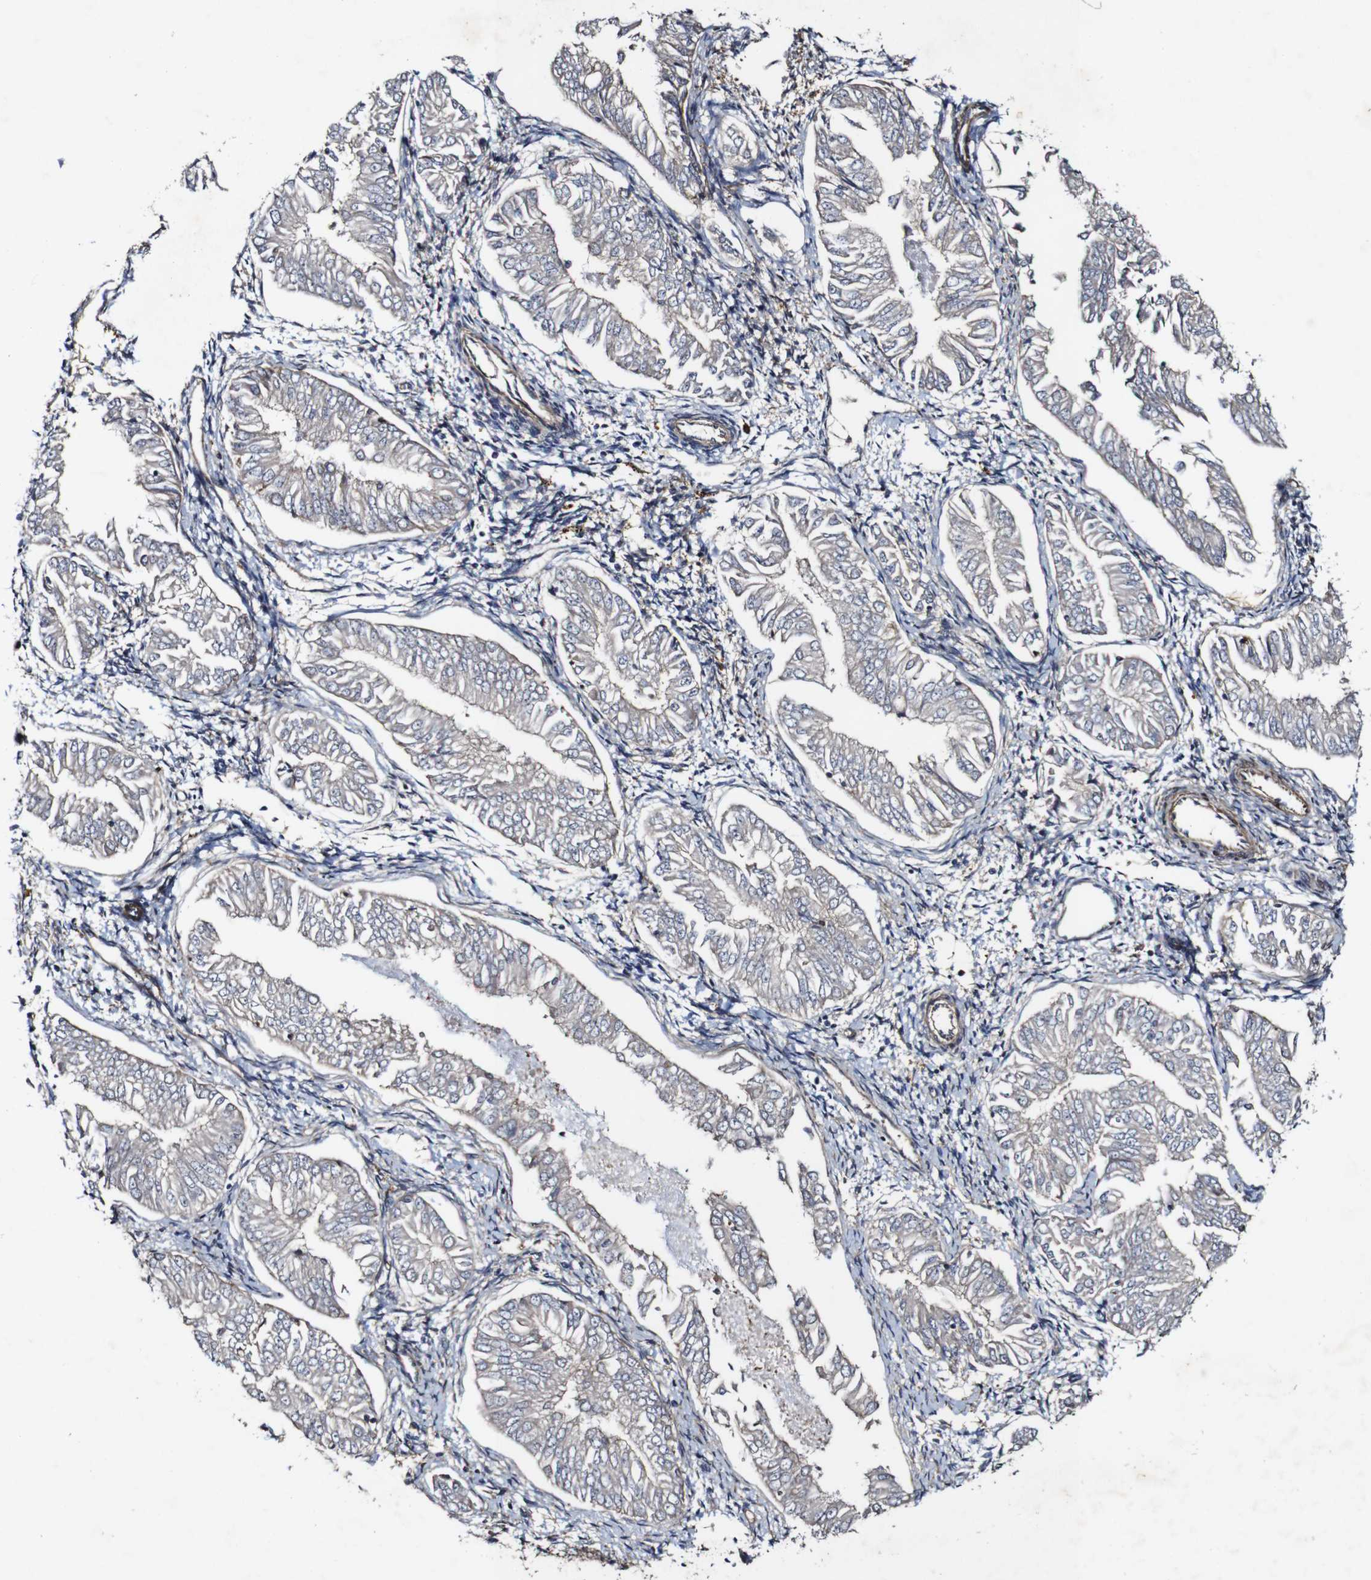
{"staining": {"intensity": "negative", "quantity": "none", "location": "none"}, "tissue": "endometrial cancer", "cell_type": "Tumor cells", "image_type": "cancer", "snomed": [{"axis": "morphology", "description": "Adenocarcinoma, NOS"}, {"axis": "topography", "description": "Endometrium"}], "caption": "The image displays no staining of tumor cells in adenocarcinoma (endometrial). (Immunohistochemistry (ihc), brightfield microscopy, high magnification).", "gene": "GSDME", "patient": {"sex": "female", "age": 53}}